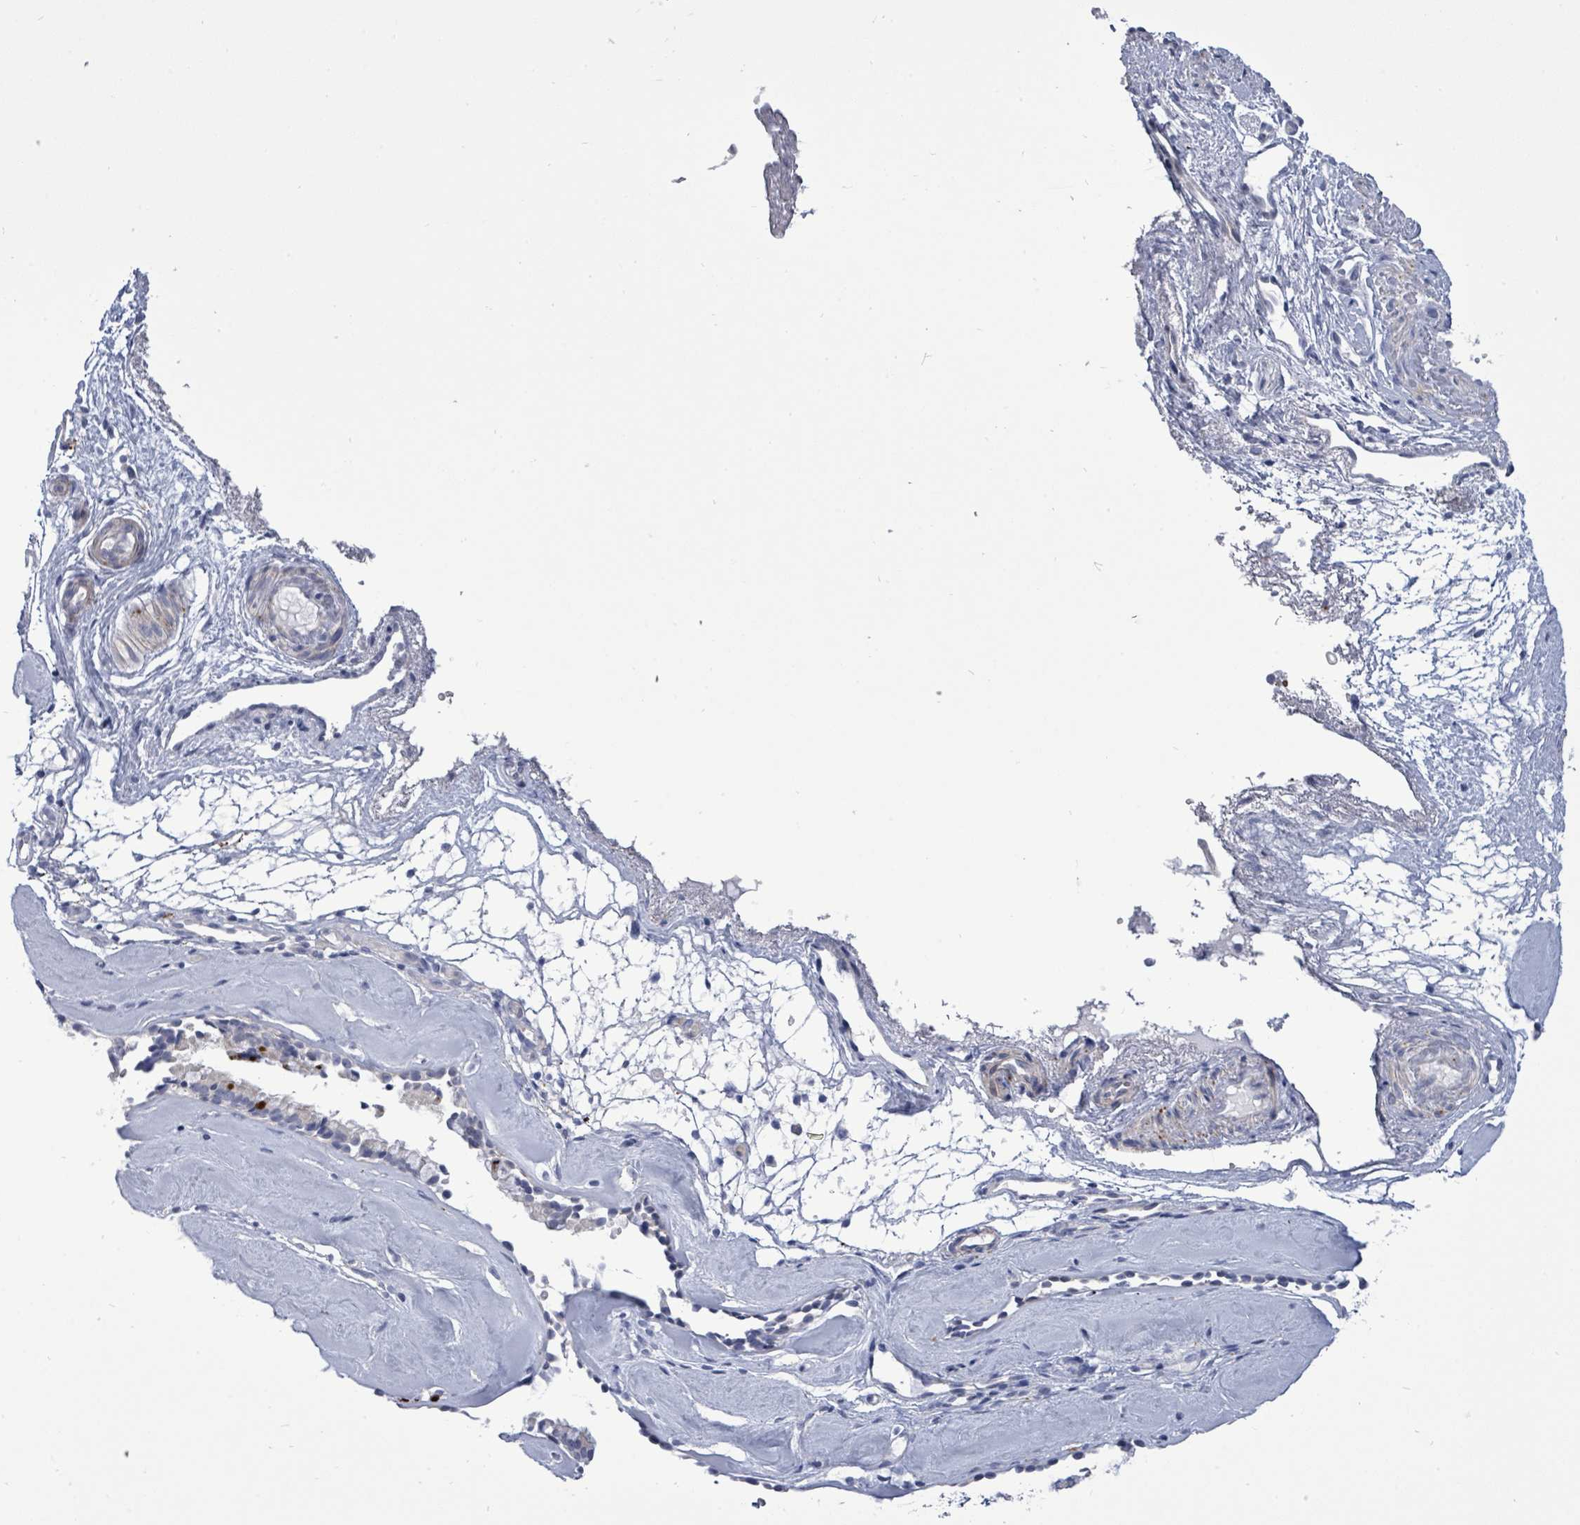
{"staining": {"intensity": "negative", "quantity": "none", "location": "none"}, "tissue": "nasopharynx", "cell_type": "Respiratory epithelial cells", "image_type": "normal", "snomed": [{"axis": "morphology", "description": "Normal tissue, NOS"}, {"axis": "topography", "description": "Nasopharynx"}], "caption": "IHC of benign human nasopharynx exhibits no positivity in respiratory epithelial cells.", "gene": "CT45A10", "patient": {"sex": "male", "age": 65}}